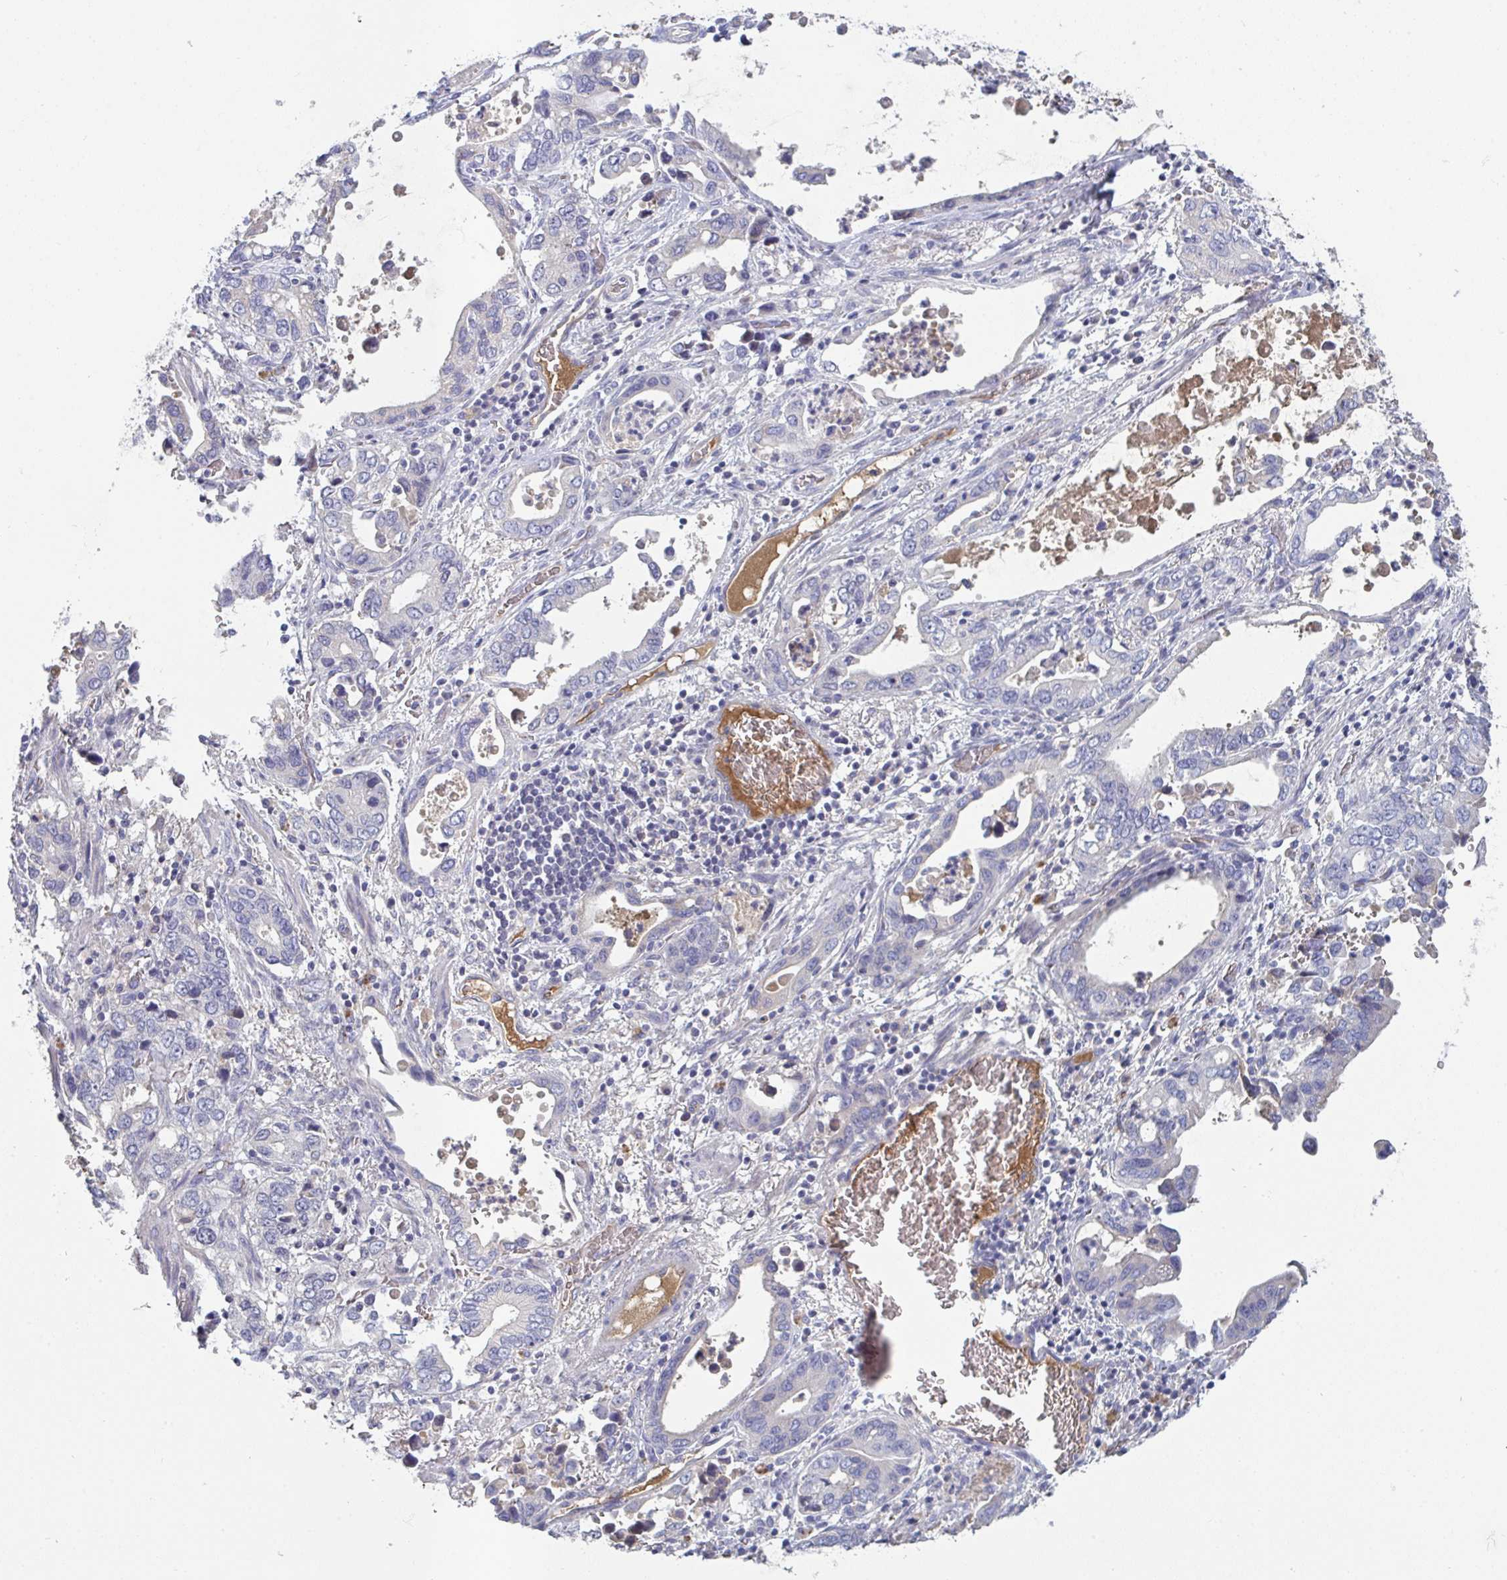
{"staining": {"intensity": "negative", "quantity": "none", "location": "none"}, "tissue": "stomach cancer", "cell_type": "Tumor cells", "image_type": "cancer", "snomed": [{"axis": "morphology", "description": "Adenocarcinoma, NOS"}, {"axis": "topography", "description": "Stomach, upper"}], "caption": "Stomach adenocarcinoma was stained to show a protein in brown. There is no significant positivity in tumor cells.", "gene": "HGFAC", "patient": {"sex": "male", "age": 74}}